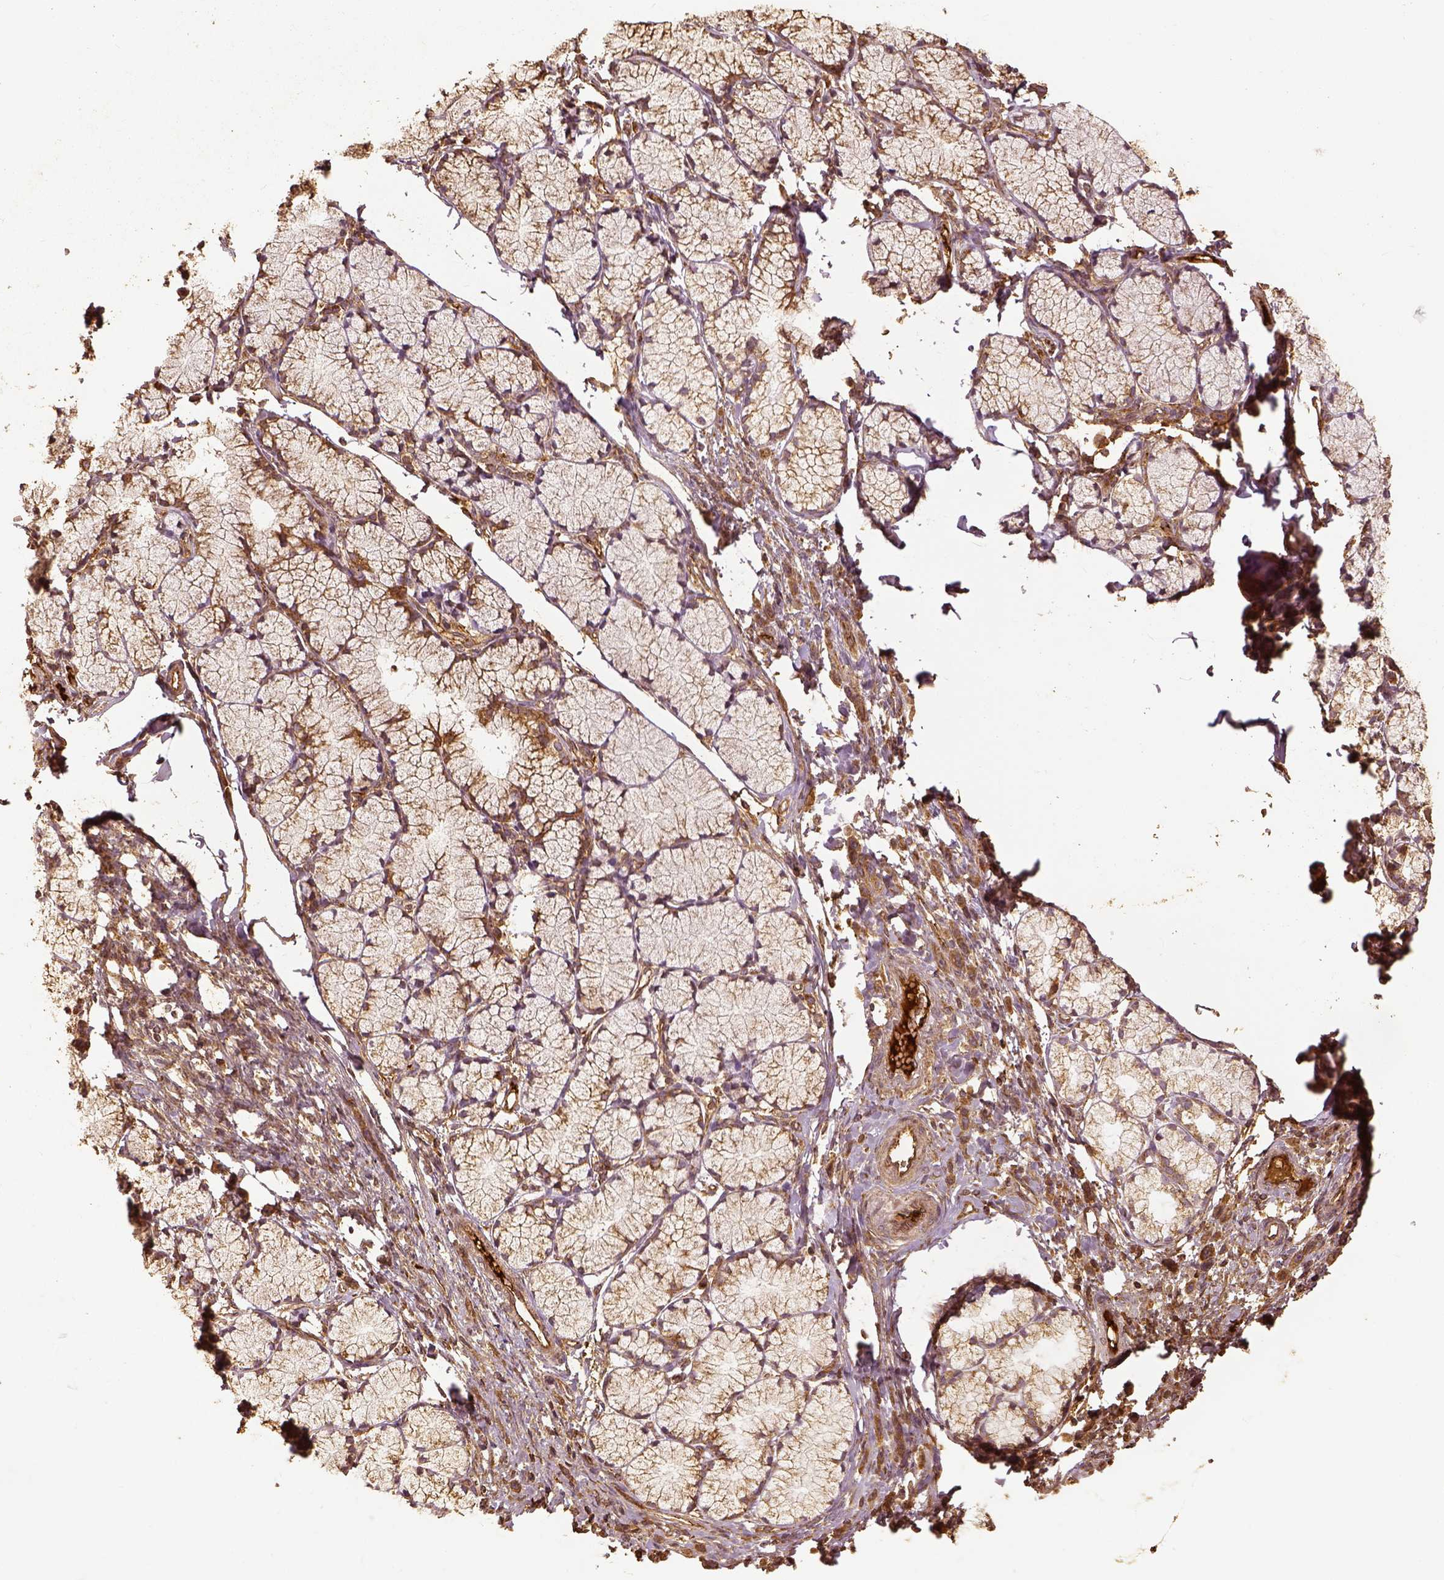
{"staining": {"intensity": "moderate", "quantity": ">75%", "location": "cytoplasmic/membranous"}, "tissue": "stomach cancer", "cell_type": "Tumor cells", "image_type": "cancer", "snomed": [{"axis": "morphology", "description": "Adenocarcinoma, NOS"}, {"axis": "topography", "description": "Stomach"}], "caption": "Immunohistochemical staining of human stomach cancer (adenocarcinoma) shows medium levels of moderate cytoplasmic/membranous protein expression in about >75% of tumor cells.", "gene": "VEGFA", "patient": {"sex": "male", "age": 47}}